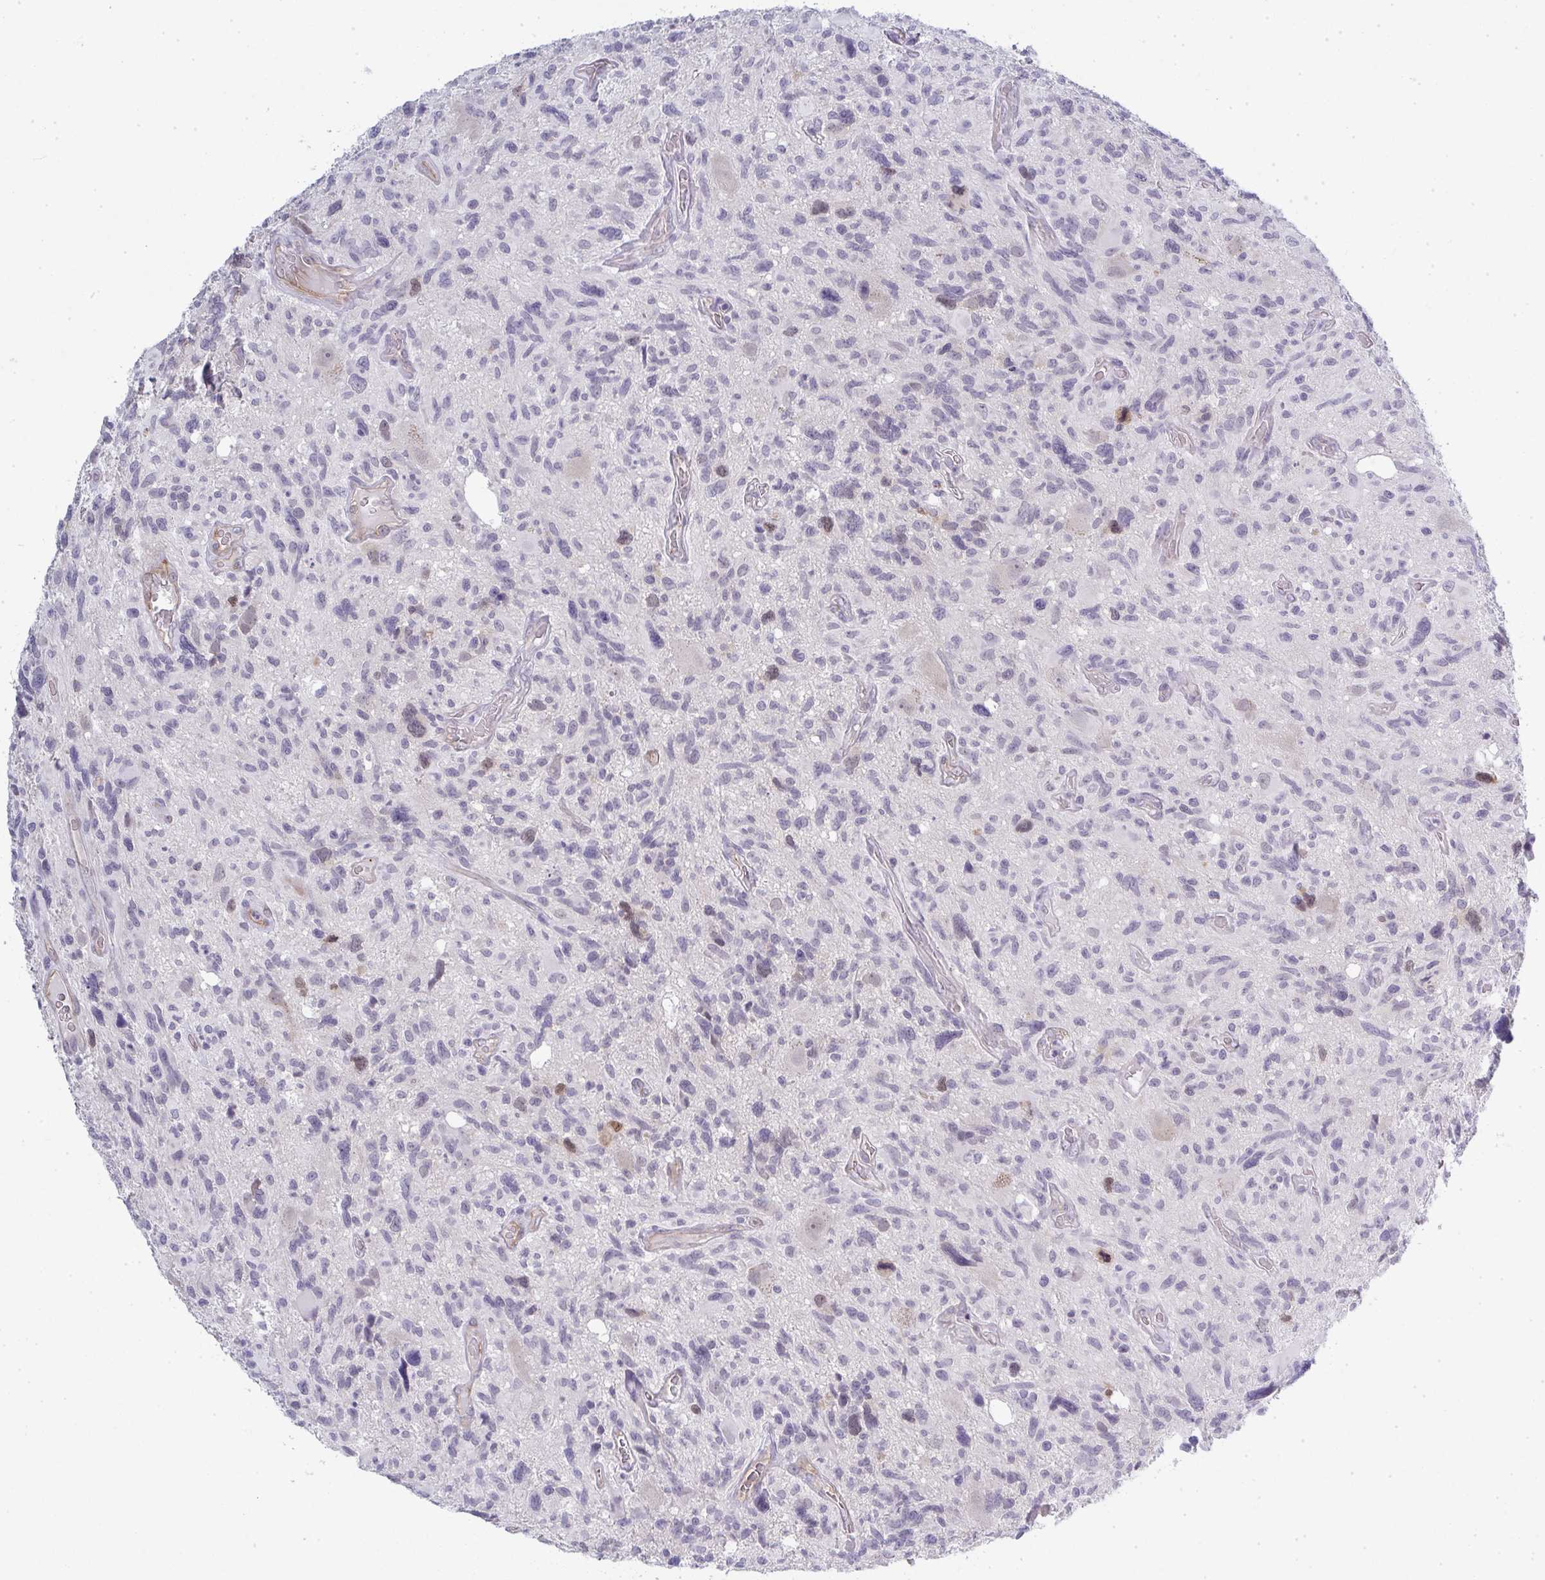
{"staining": {"intensity": "moderate", "quantity": "<25%", "location": "nuclear"}, "tissue": "glioma", "cell_type": "Tumor cells", "image_type": "cancer", "snomed": [{"axis": "morphology", "description": "Glioma, malignant, High grade"}, {"axis": "topography", "description": "Brain"}], "caption": "DAB (3,3'-diaminobenzidine) immunohistochemical staining of glioma reveals moderate nuclear protein positivity in about <25% of tumor cells.", "gene": "UBE2S", "patient": {"sex": "male", "age": 49}}